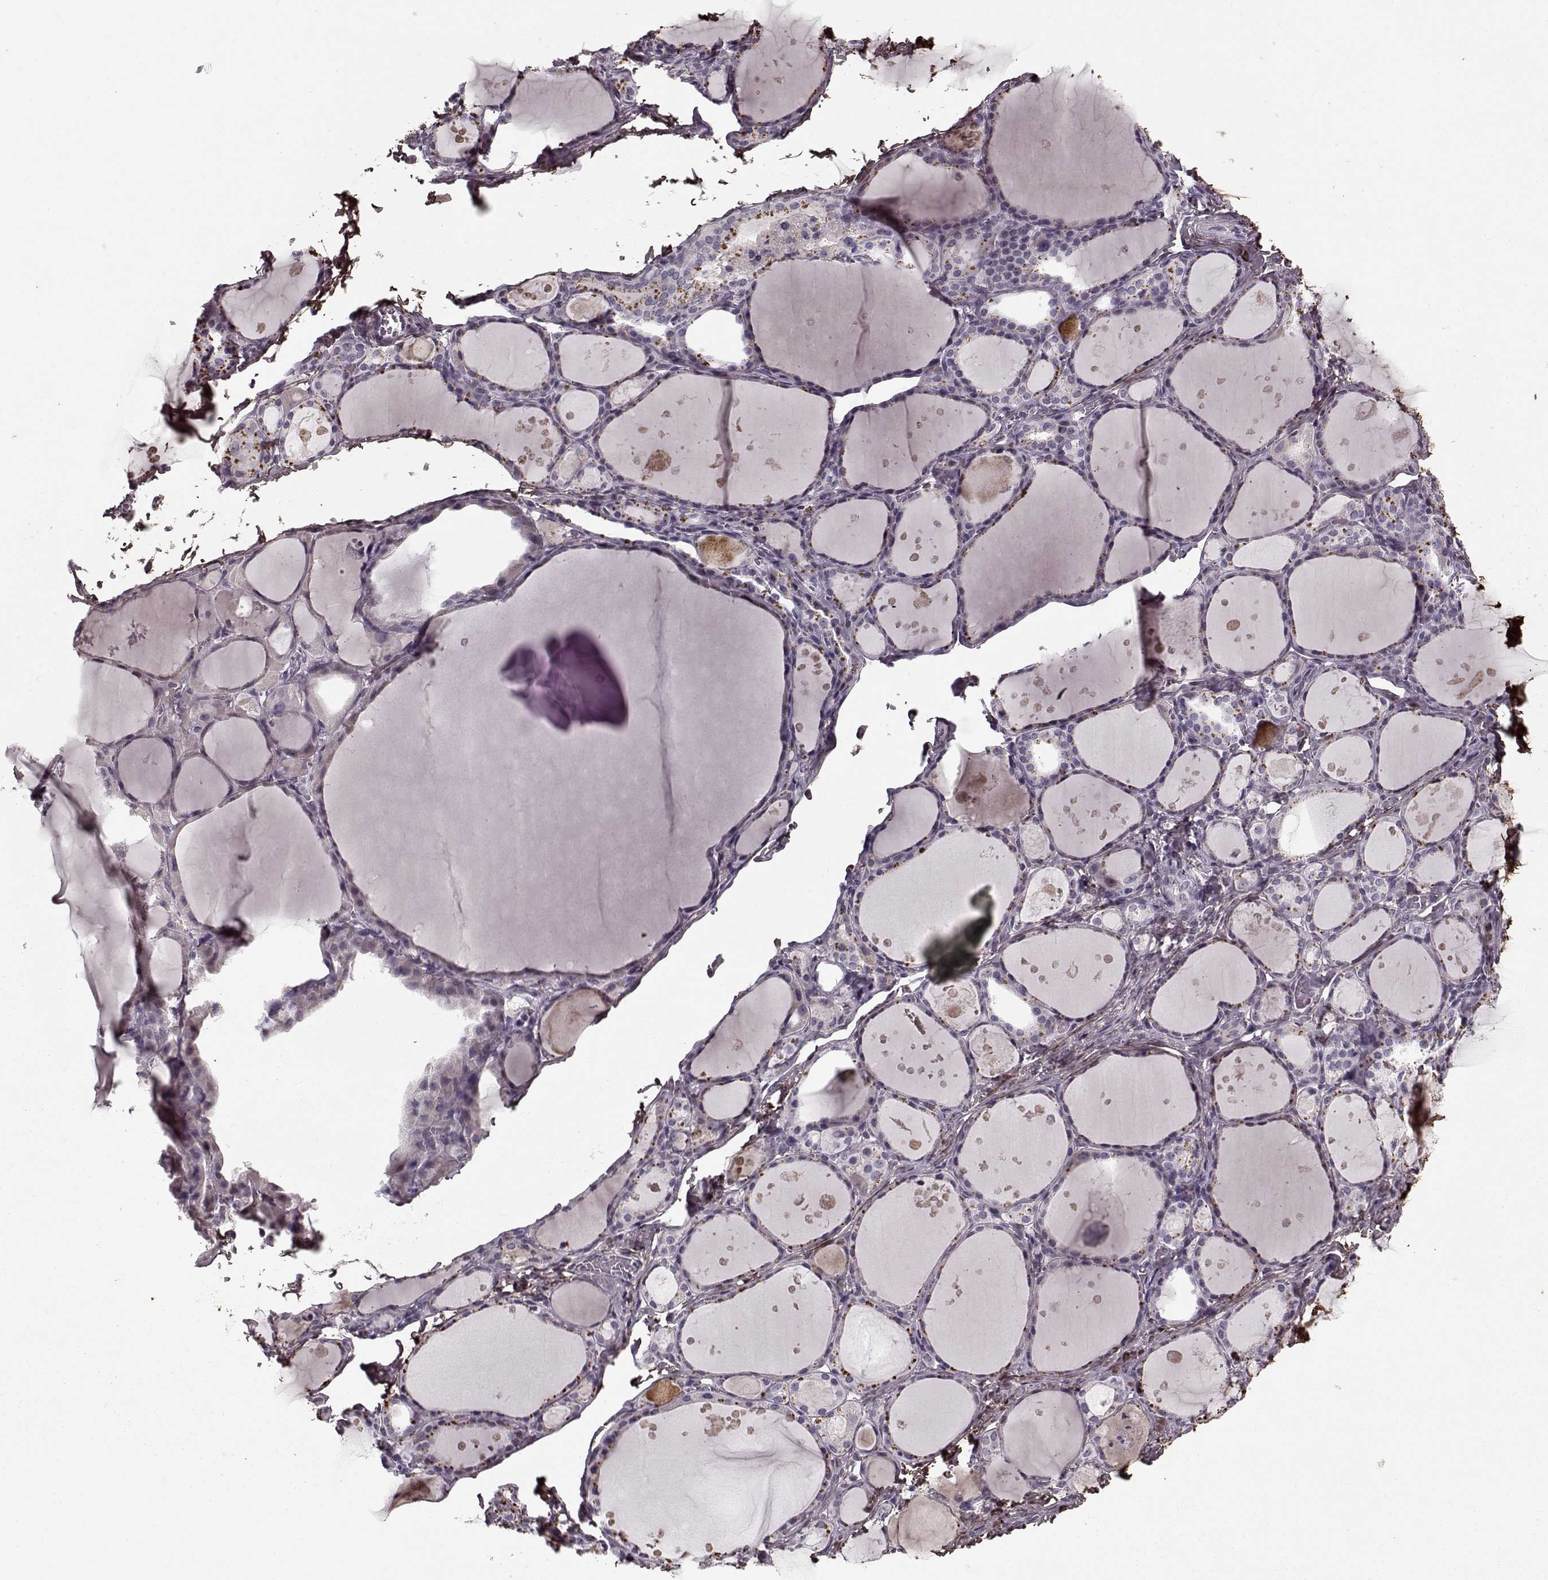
{"staining": {"intensity": "negative", "quantity": "none", "location": "none"}, "tissue": "thyroid gland", "cell_type": "Glandular cells", "image_type": "normal", "snomed": [{"axis": "morphology", "description": "Normal tissue, NOS"}, {"axis": "topography", "description": "Thyroid gland"}], "caption": "DAB immunohistochemical staining of benign human thyroid gland reveals no significant expression in glandular cells. (DAB IHC, high magnification).", "gene": "LUM", "patient": {"sex": "male", "age": 68}}